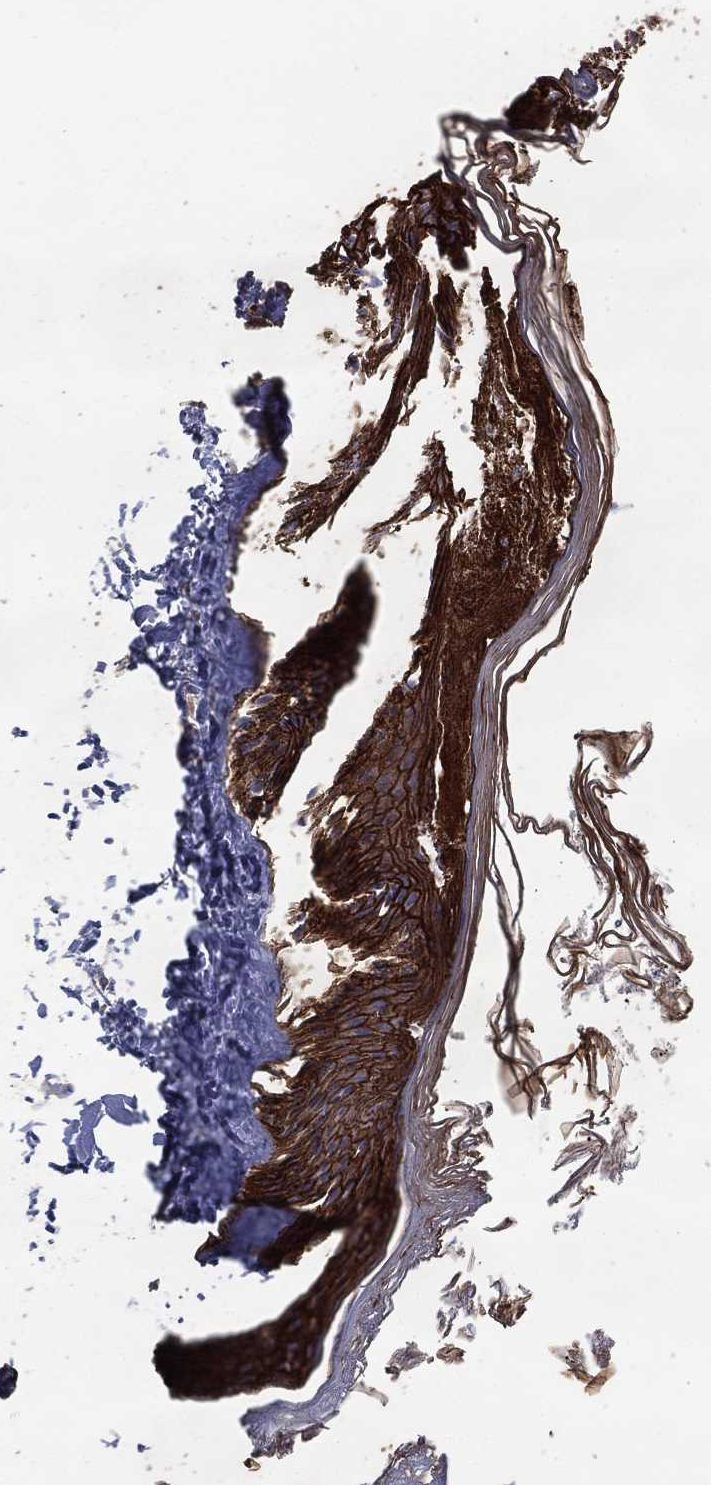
{"staining": {"intensity": "negative", "quantity": "none", "location": "none"}, "tissue": "skin", "cell_type": "Fibroblasts", "image_type": "normal", "snomed": [{"axis": "morphology", "description": "Normal tissue, NOS"}, {"axis": "topography", "description": "Skin"}], "caption": "Micrograph shows no protein staining in fibroblasts of benign skin. The staining is performed using DAB (3,3'-diaminobenzidine) brown chromogen with nuclei counter-stained in using hematoxylin.", "gene": "DSG1", "patient": {"sex": "female", "age": 34}}